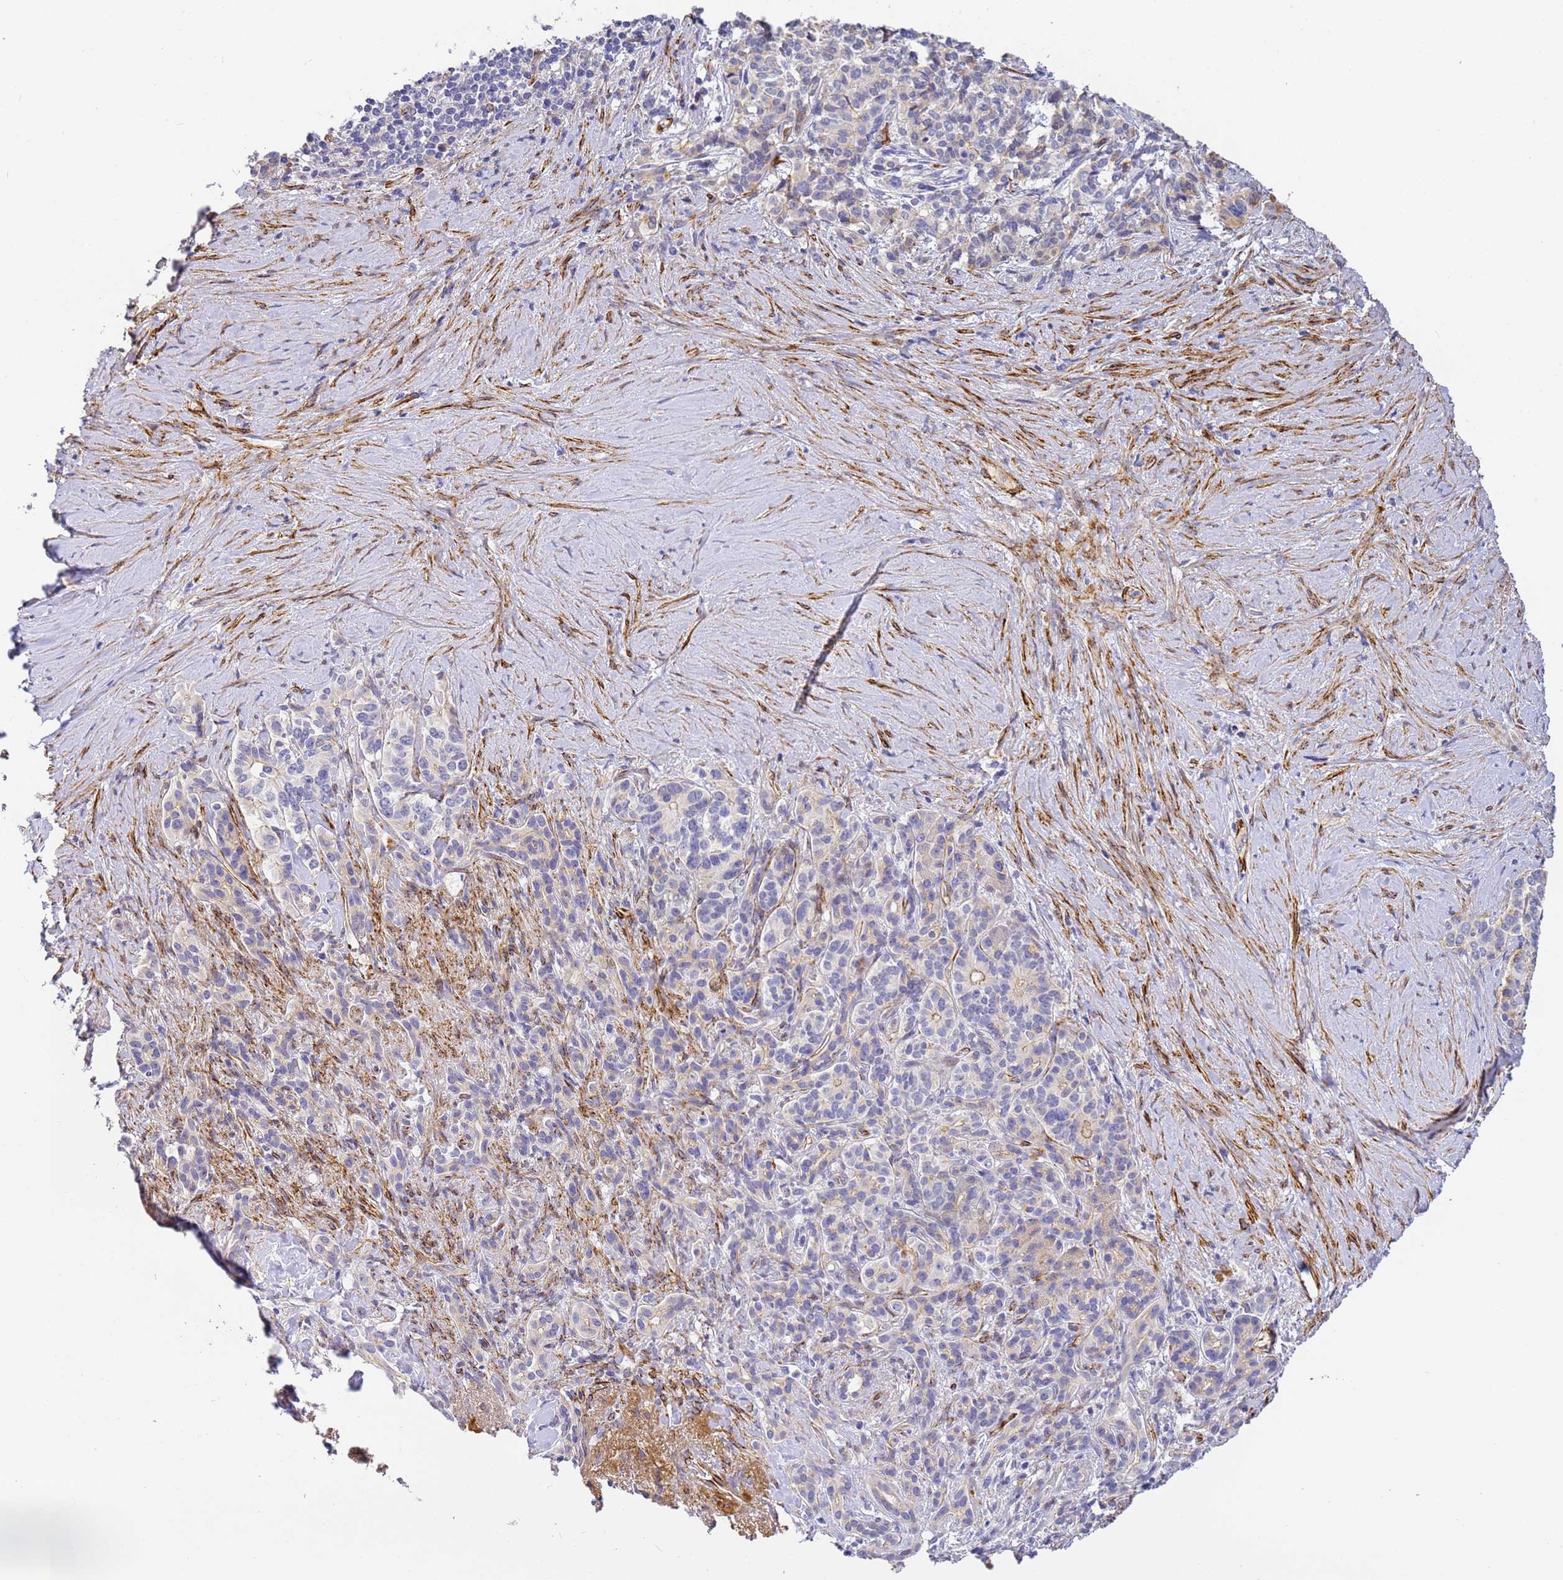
{"staining": {"intensity": "negative", "quantity": "none", "location": "none"}, "tissue": "pancreatic cancer", "cell_type": "Tumor cells", "image_type": "cancer", "snomed": [{"axis": "morphology", "description": "Adenocarcinoma, NOS"}, {"axis": "topography", "description": "Pancreas"}], "caption": "Photomicrograph shows no significant protein expression in tumor cells of pancreatic cancer. (DAB (3,3'-diaminobenzidine) IHC visualized using brightfield microscopy, high magnification).", "gene": "CFH", "patient": {"sex": "female", "age": 74}}